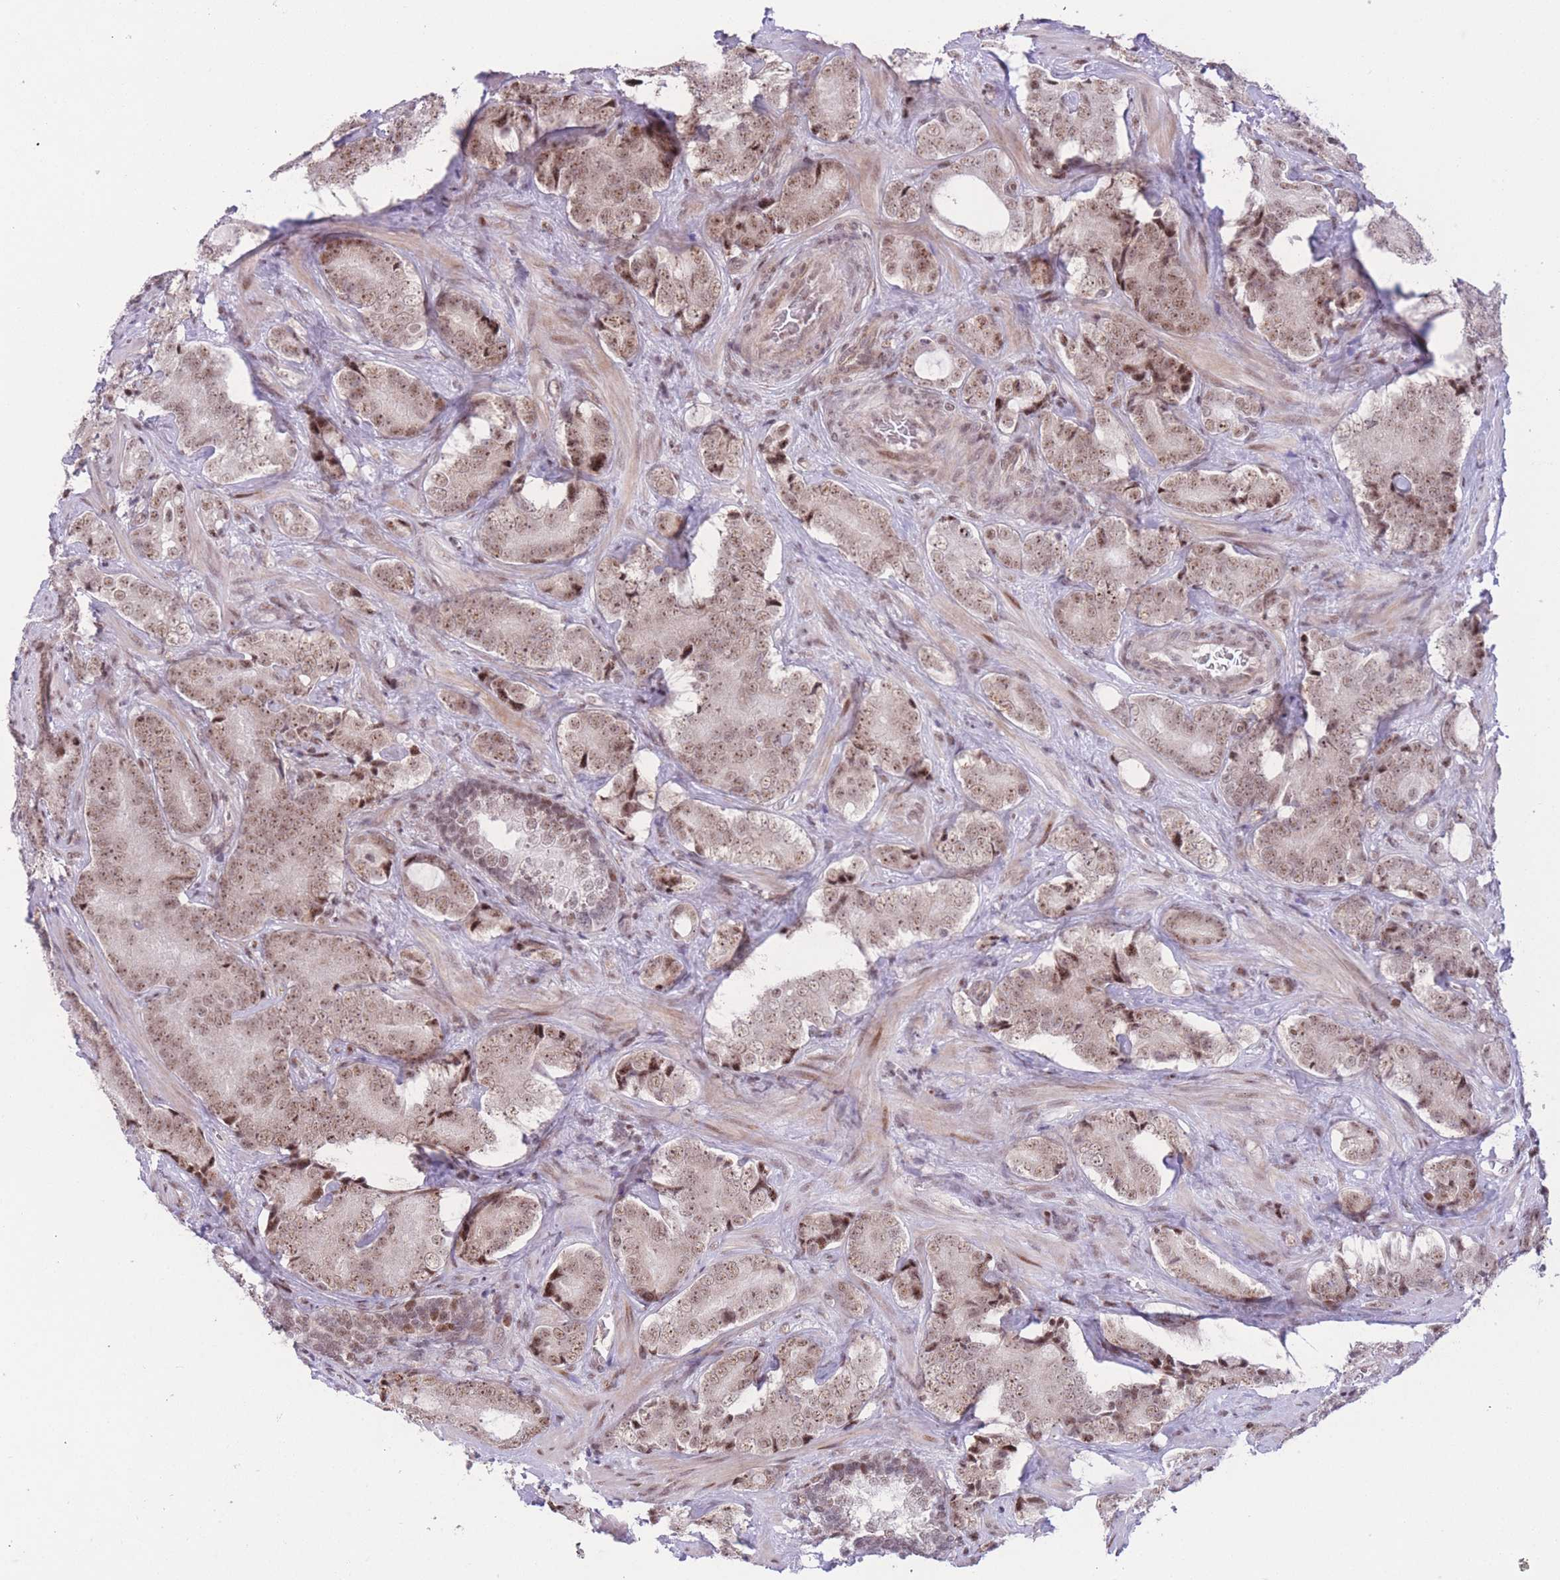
{"staining": {"intensity": "moderate", "quantity": ">75%", "location": "nuclear"}, "tissue": "prostate cancer", "cell_type": "Tumor cells", "image_type": "cancer", "snomed": [{"axis": "morphology", "description": "Adenocarcinoma, Low grade"}, {"axis": "topography", "description": "Prostate"}], "caption": "A medium amount of moderate nuclear positivity is present in approximately >75% of tumor cells in low-grade adenocarcinoma (prostate) tissue.", "gene": "PCIF1", "patient": {"sex": "male", "age": 58}}